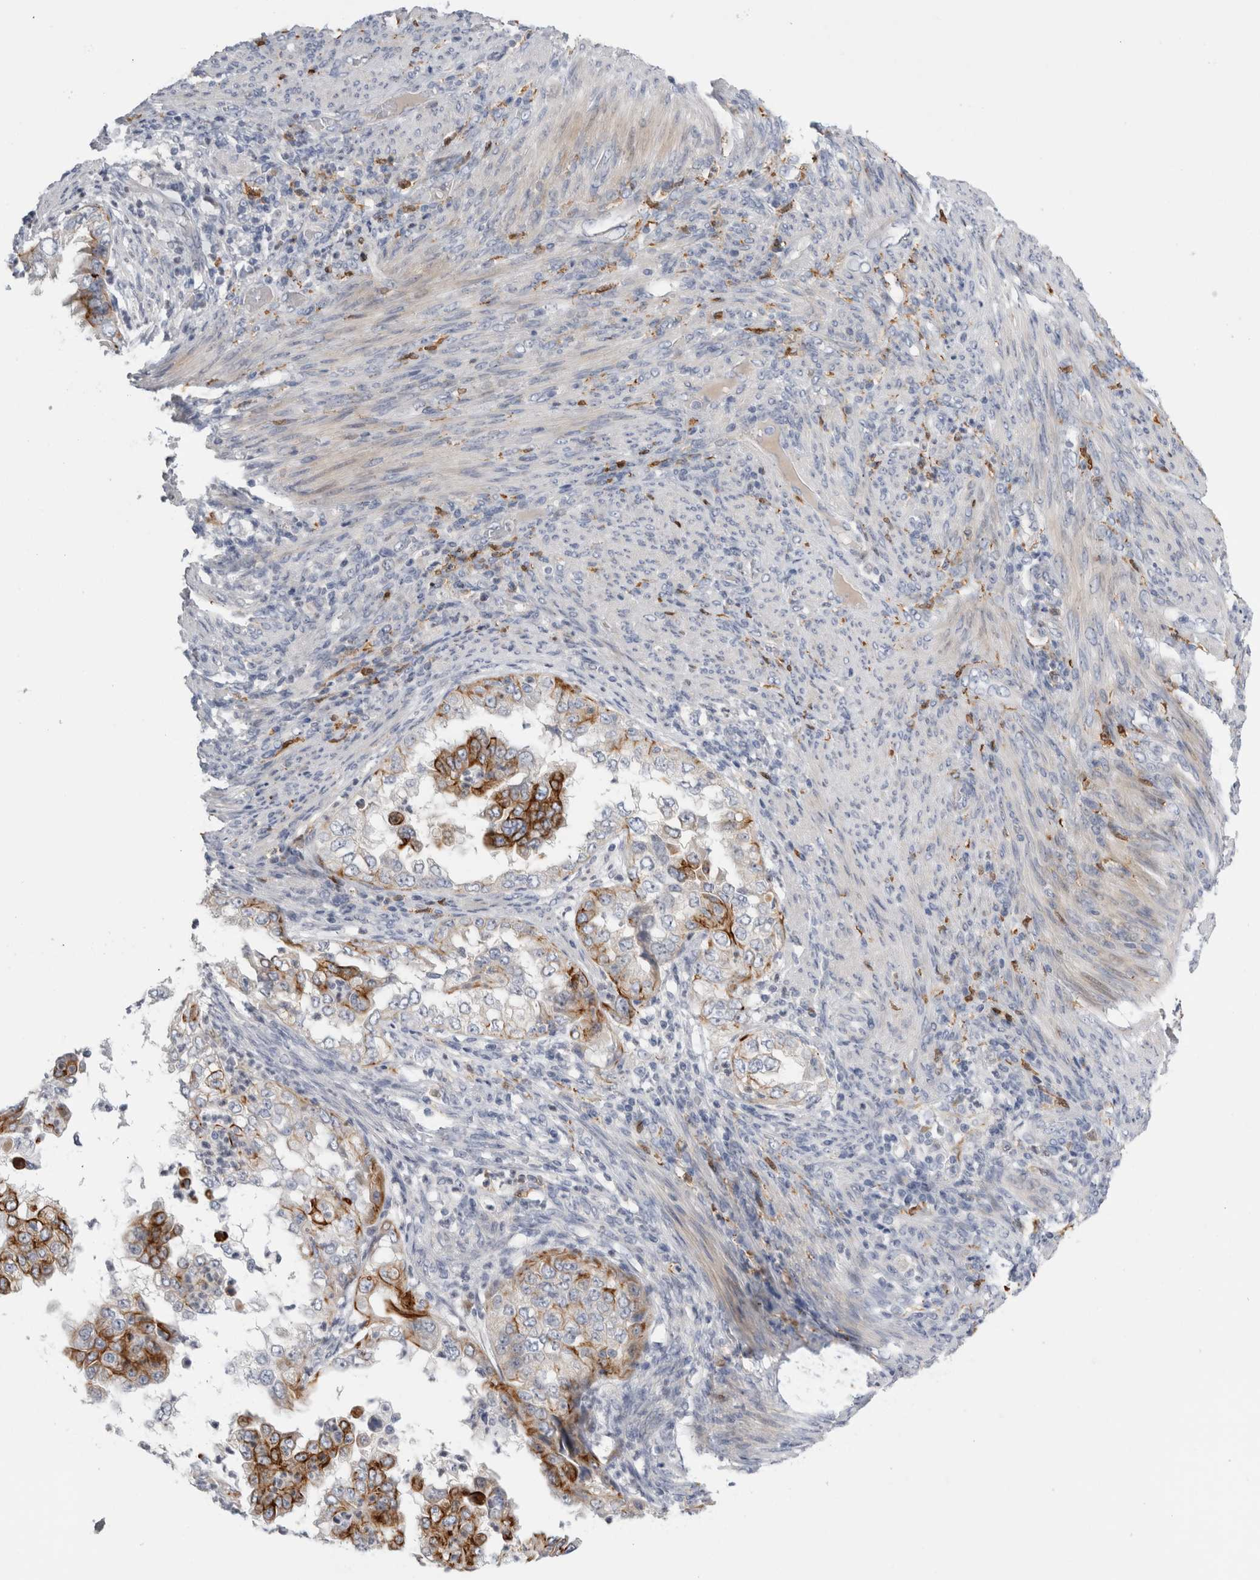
{"staining": {"intensity": "strong", "quantity": "<25%", "location": "cytoplasmic/membranous"}, "tissue": "endometrial cancer", "cell_type": "Tumor cells", "image_type": "cancer", "snomed": [{"axis": "morphology", "description": "Adenocarcinoma, NOS"}, {"axis": "topography", "description": "Endometrium"}], "caption": "Immunohistochemical staining of endometrial cancer exhibits medium levels of strong cytoplasmic/membranous protein positivity in approximately <25% of tumor cells. (Stains: DAB (3,3'-diaminobenzidine) in brown, nuclei in blue, Microscopy: brightfield microscopy at high magnification).", "gene": "SLC20A2", "patient": {"sex": "female", "age": 85}}